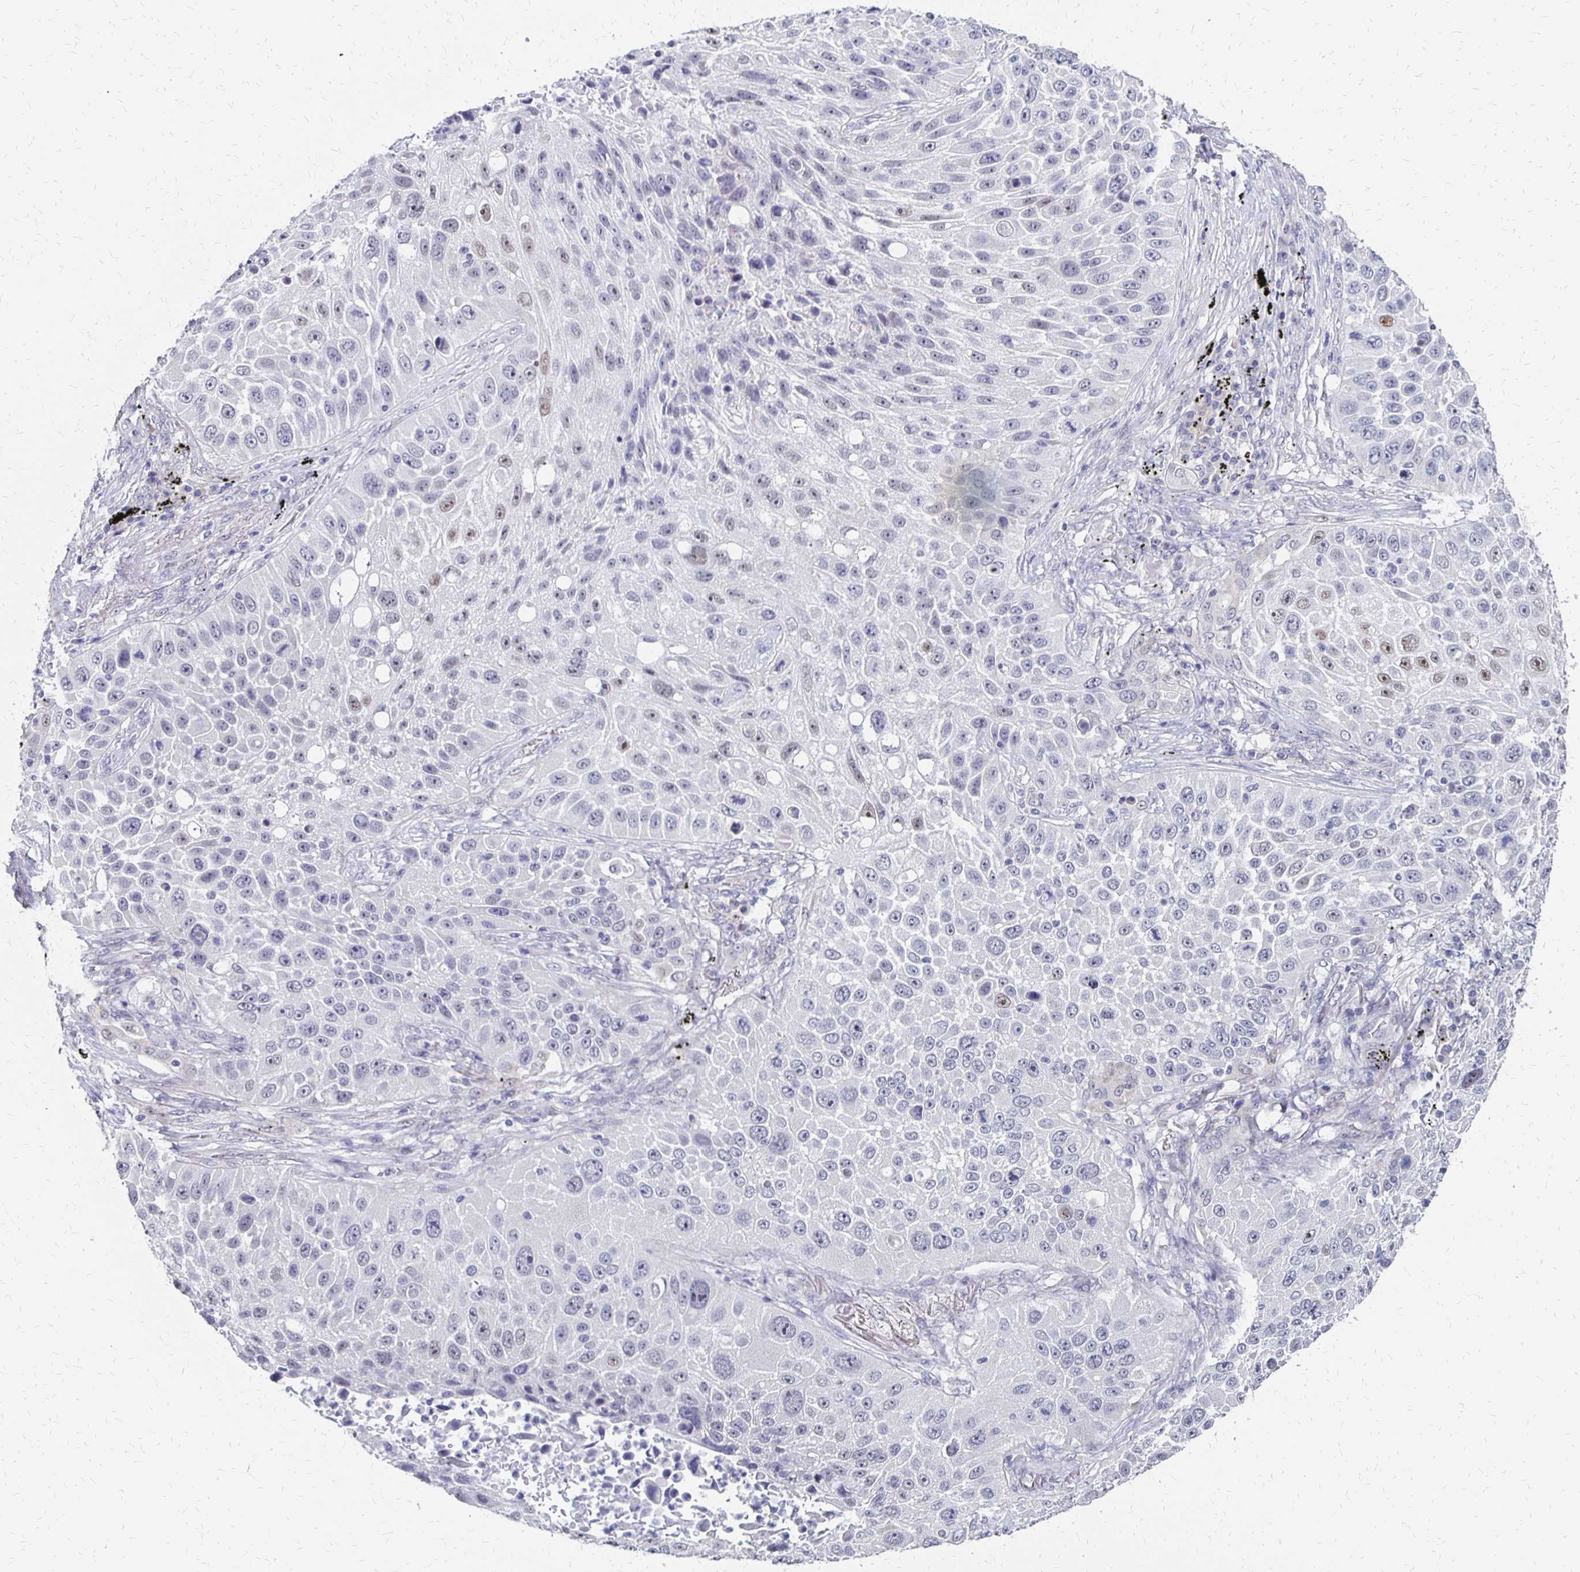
{"staining": {"intensity": "weak", "quantity": "<25%", "location": "nuclear"}, "tissue": "lung cancer", "cell_type": "Tumor cells", "image_type": "cancer", "snomed": [{"axis": "morphology", "description": "Normal morphology"}, {"axis": "morphology", "description": "Squamous cell carcinoma, NOS"}, {"axis": "topography", "description": "Lymph node"}, {"axis": "topography", "description": "Lung"}], "caption": "Lung cancer was stained to show a protein in brown. There is no significant expression in tumor cells. The staining is performed using DAB (3,3'-diaminobenzidine) brown chromogen with nuclei counter-stained in using hematoxylin.", "gene": "ATOSB", "patient": {"sex": "male", "age": 67}}